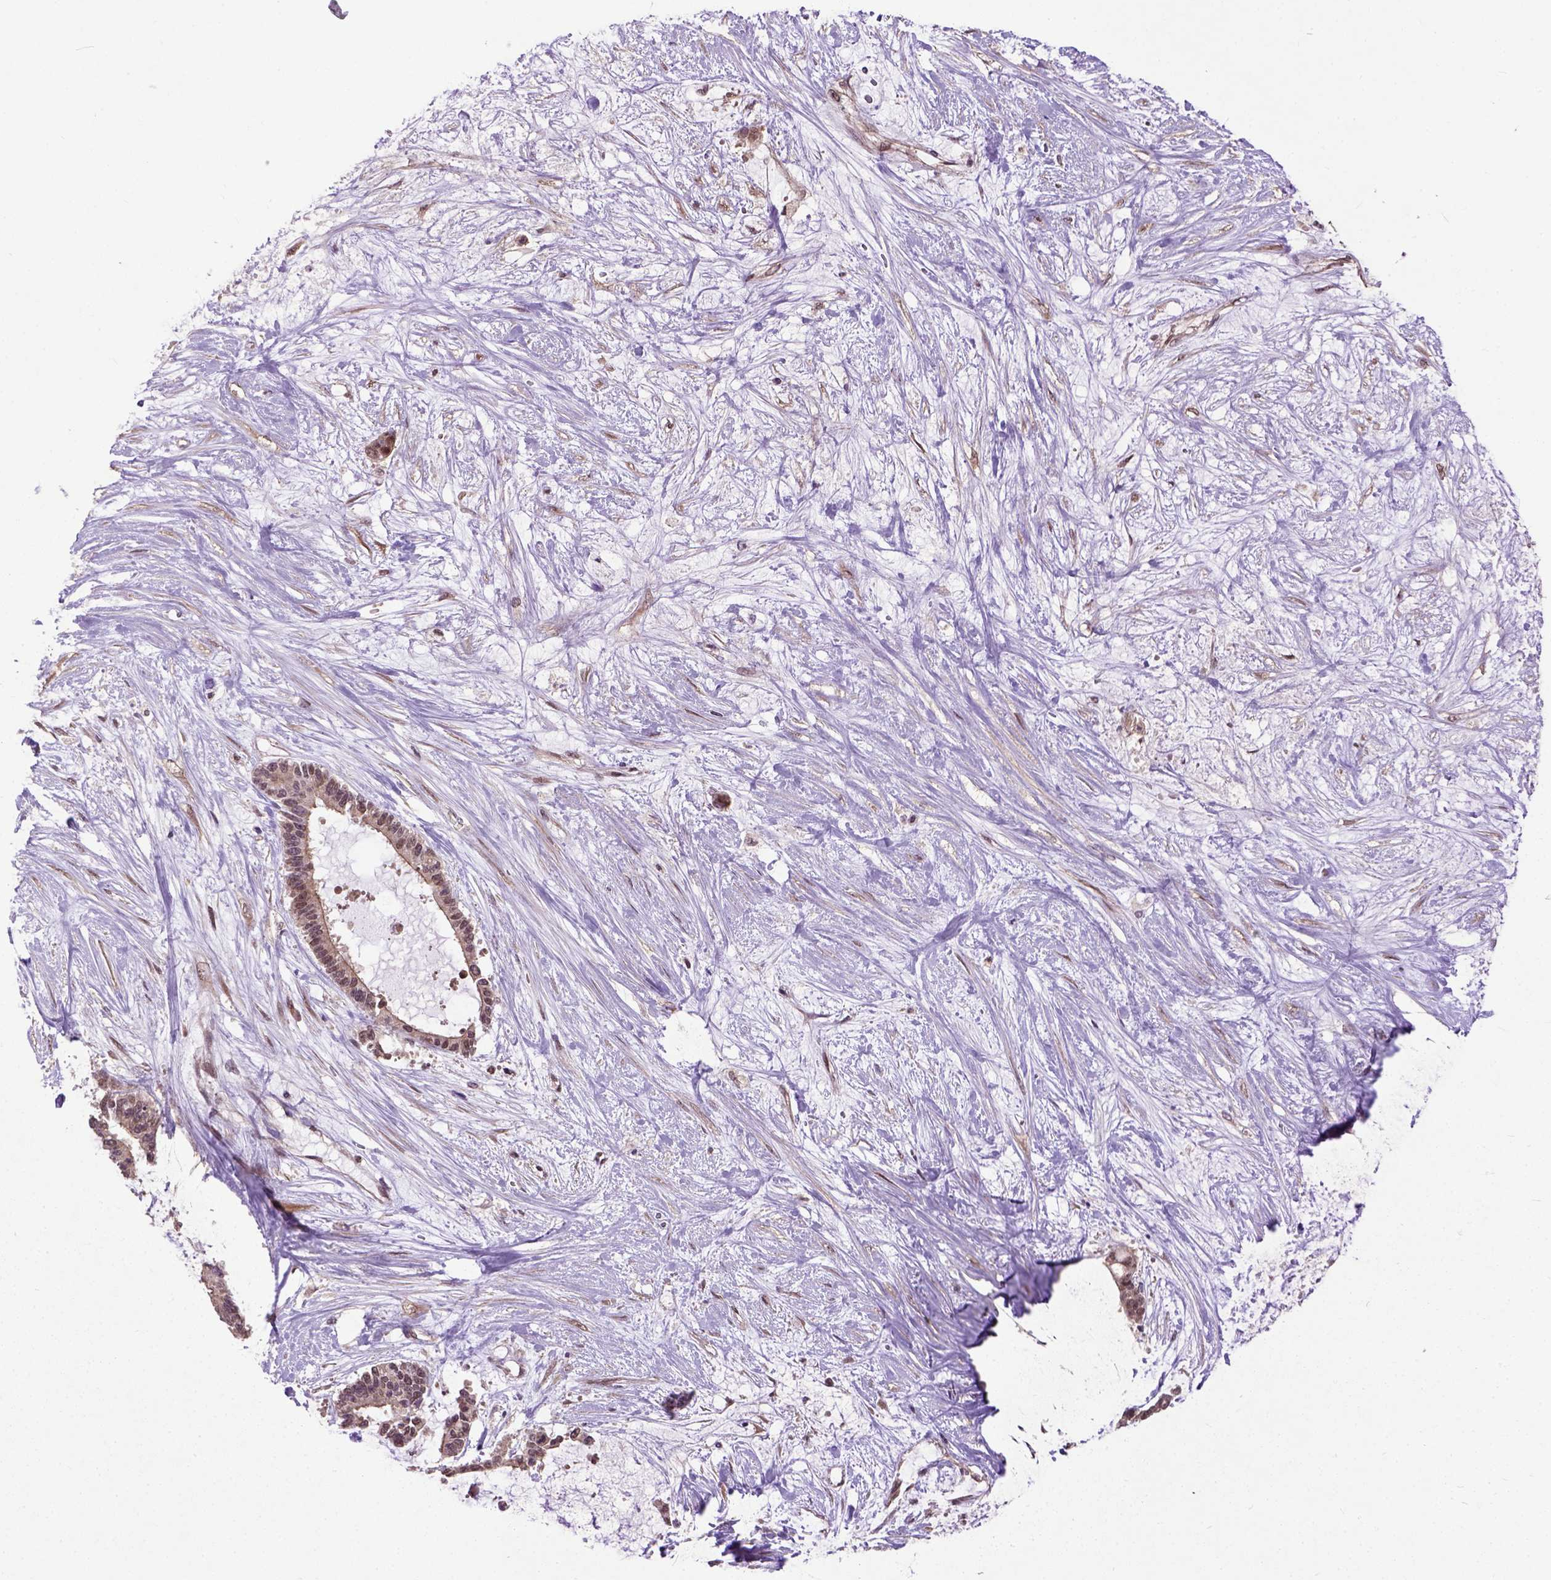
{"staining": {"intensity": "moderate", "quantity": ">75%", "location": "cytoplasmic/membranous,nuclear"}, "tissue": "liver cancer", "cell_type": "Tumor cells", "image_type": "cancer", "snomed": [{"axis": "morphology", "description": "Normal tissue, NOS"}, {"axis": "morphology", "description": "Cholangiocarcinoma"}, {"axis": "topography", "description": "Liver"}, {"axis": "topography", "description": "Peripheral nerve tissue"}], "caption": "This is an image of IHC staining of liver cancer (cholangiocarcinoma), which shows moderate positivity in the cytoplasmic/membranous and nuclear of tumor cells.", "gene": "UBA3", "patient": {"sex": "female", "age": 73}}